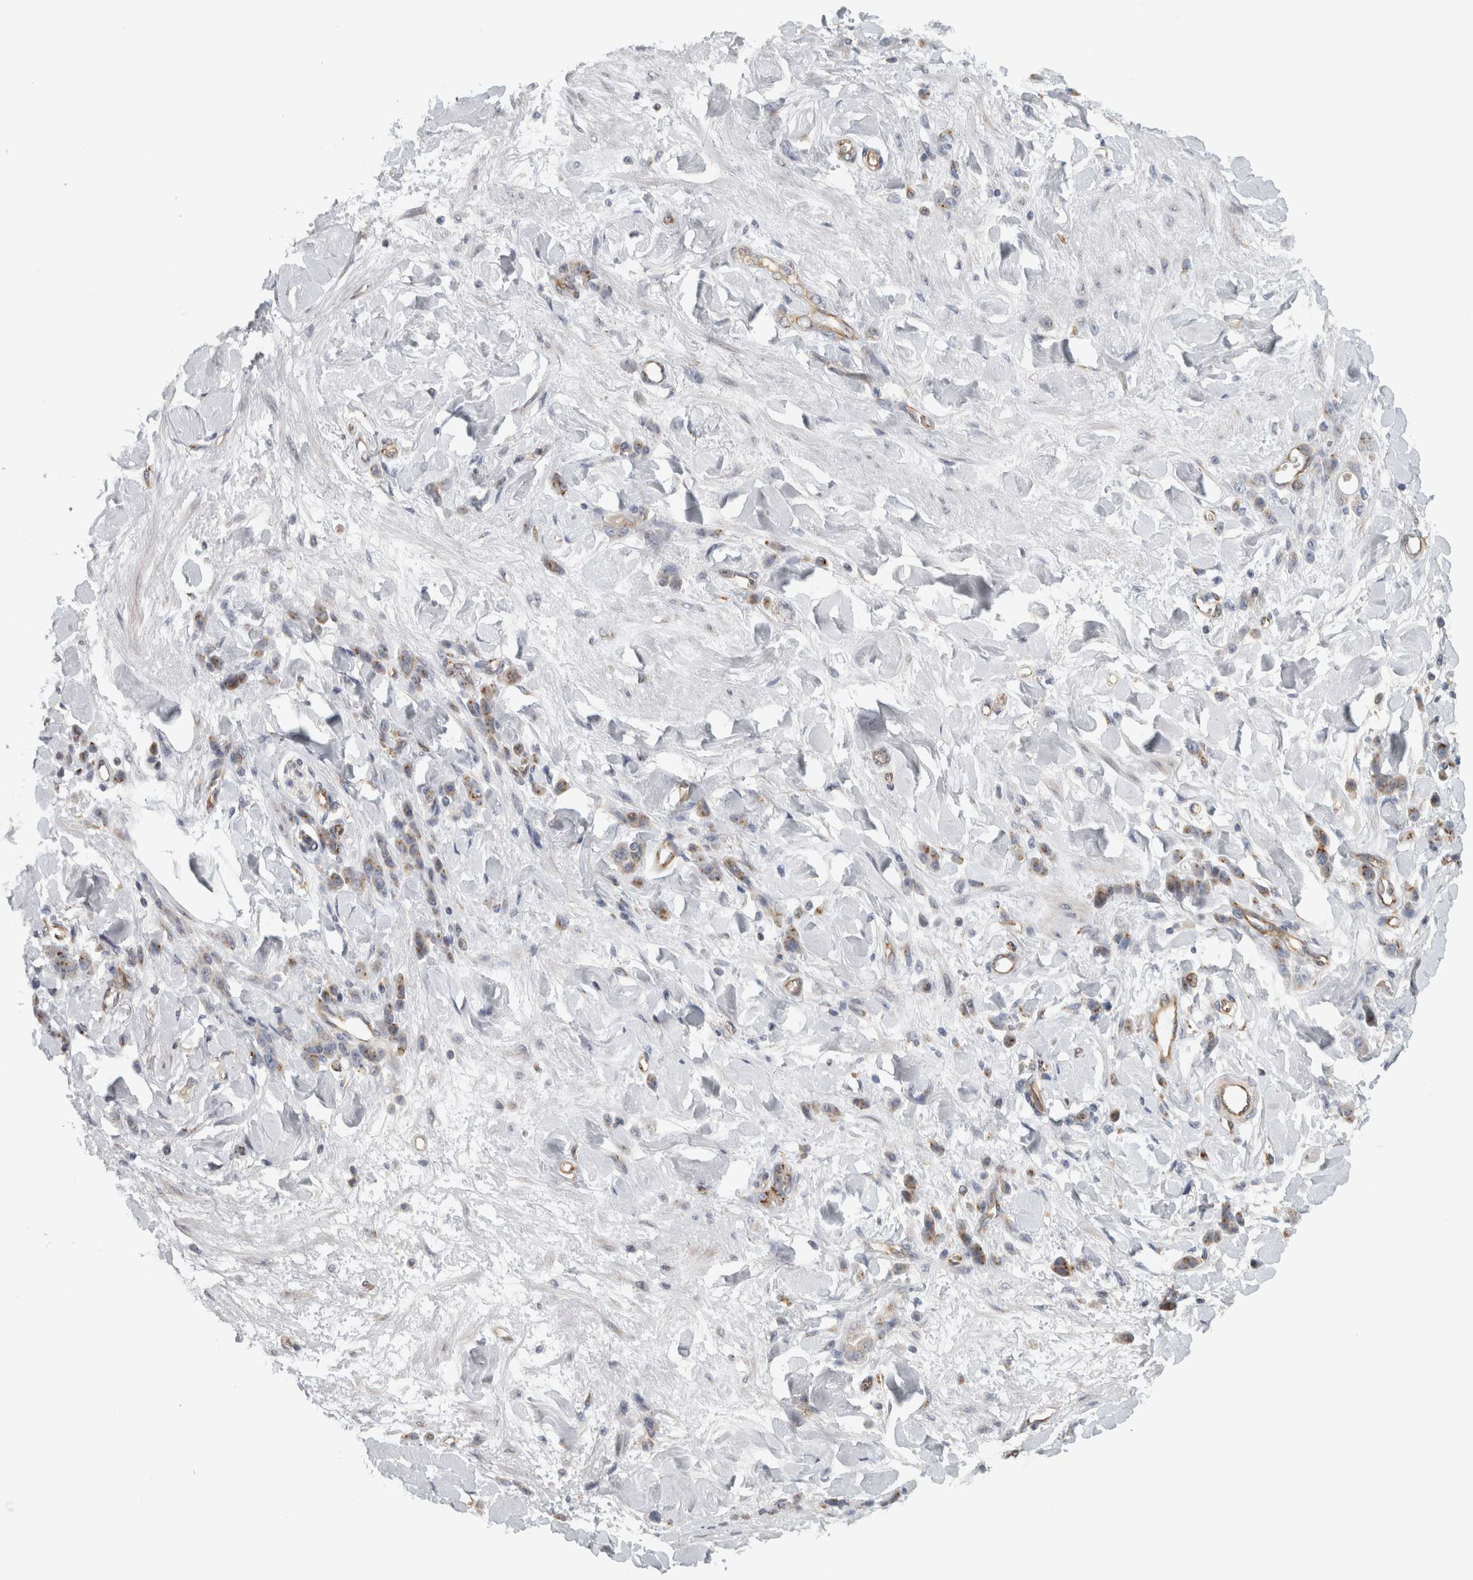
{"staining": {"intensity": "weak", "quantity": "25%-75%", "location": "cytoplasmic/membranous"}, "tissue": "stomach cancer", "cell_type": "Tumor cells", "image_type": "cancer", "snomed": [{"axis": "morphology", "description": "Normal tissue, NOS"}, {"axis": "morphology", "description": "Adenocarcinoma, NOS"}, {"axis": "topography", "description": "Stomach"}], "caption": "Human stomach cancer (adenocarcinoma) stained with a protein marker shows weak staining in tumor cells.", "gene": "PEX6", "patient": {"sex": "male", "age": 82}}